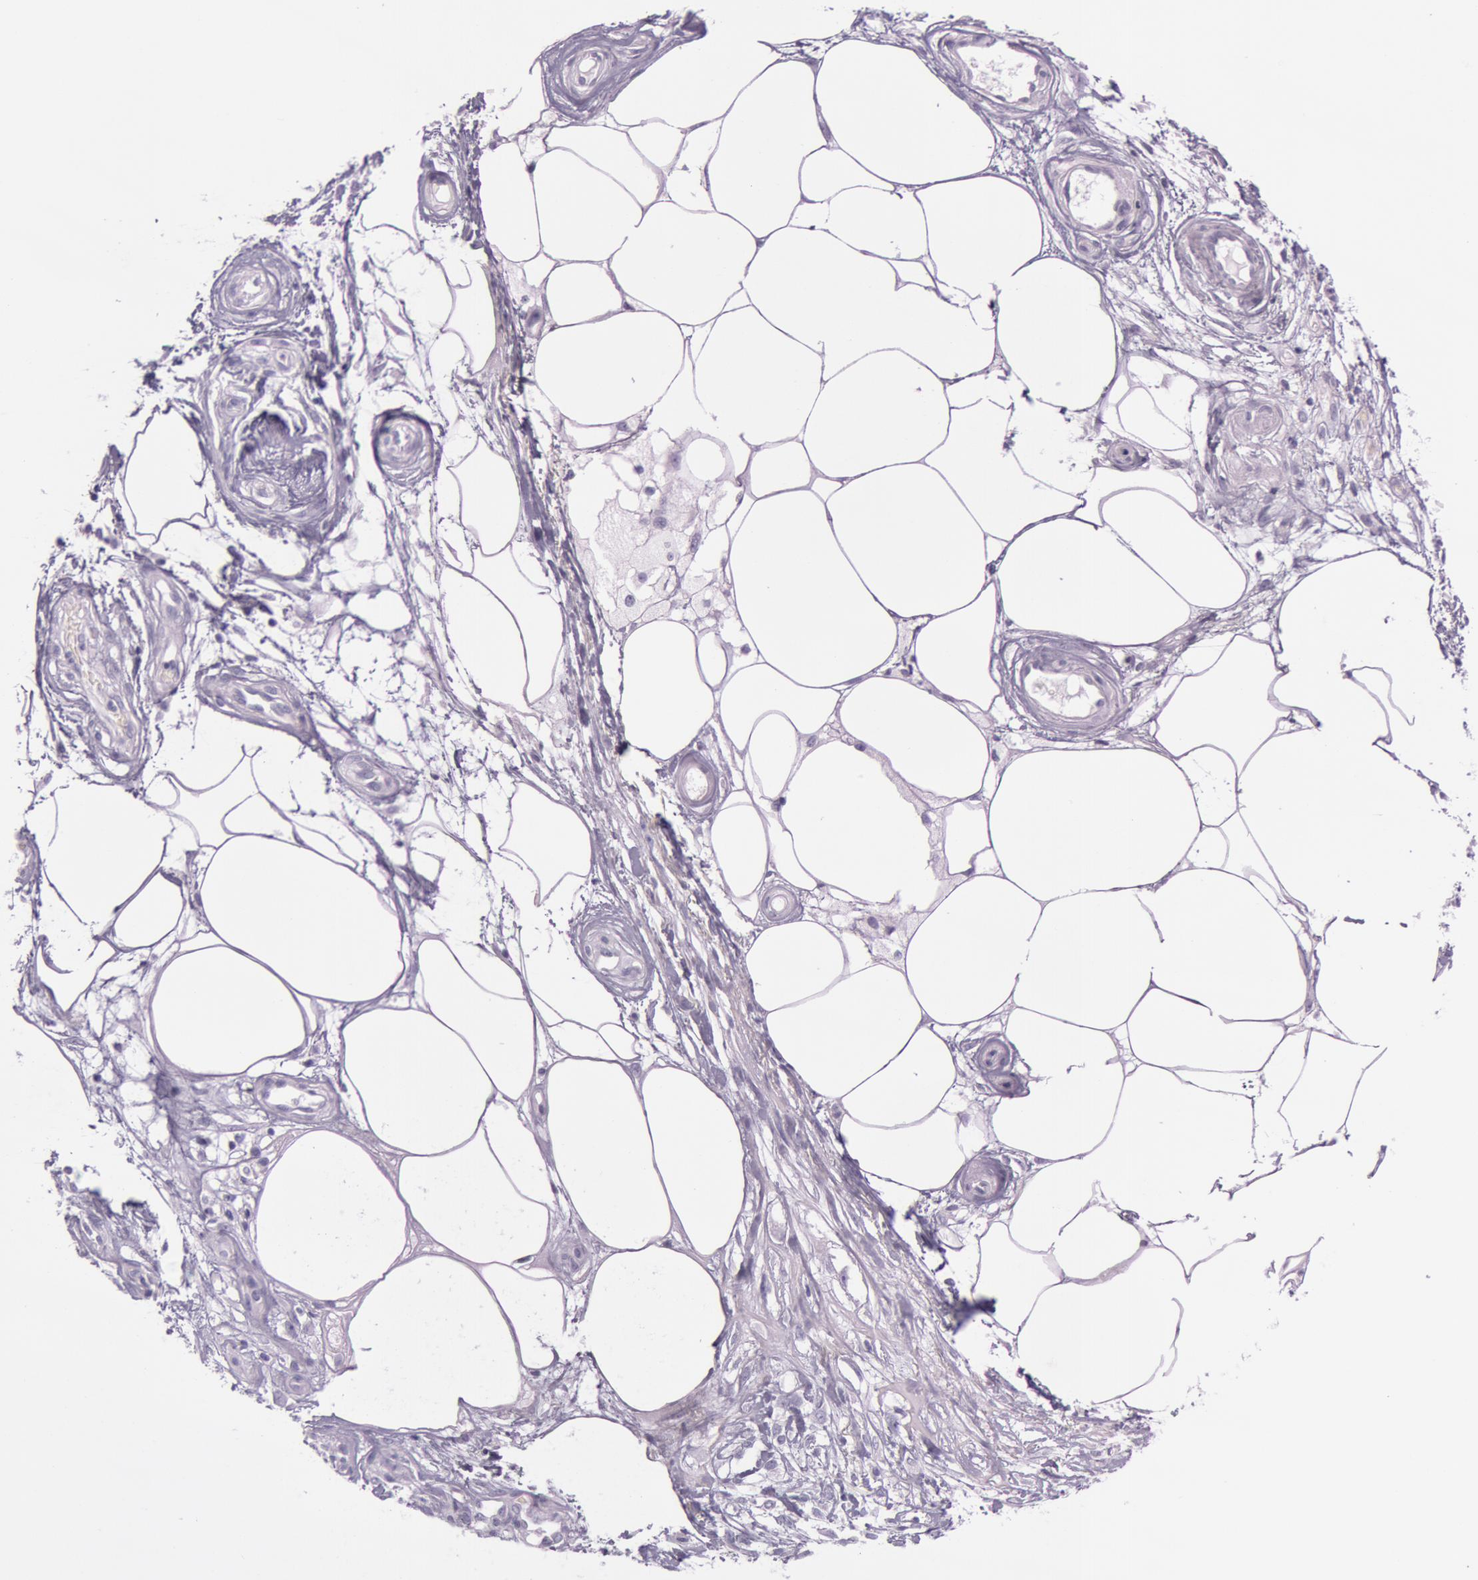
{"staining": {"intensity": "negative", "quantity": "none", "location": "none"}, "tissue": "melanoma", "cell_type": "Tumor cells", "image_type": "cancer", "snomed": [{"axis": "morphology", "description": "Malignant melanoma, NOS"}, {"axis": "topography", "description": "Skin"}], "caption": "Melanoma was stained to show a protein in brown. There is no significant expression in tumor cells.", "gene": "S100A7", "patient": {"sex": "female", "age": 85}}